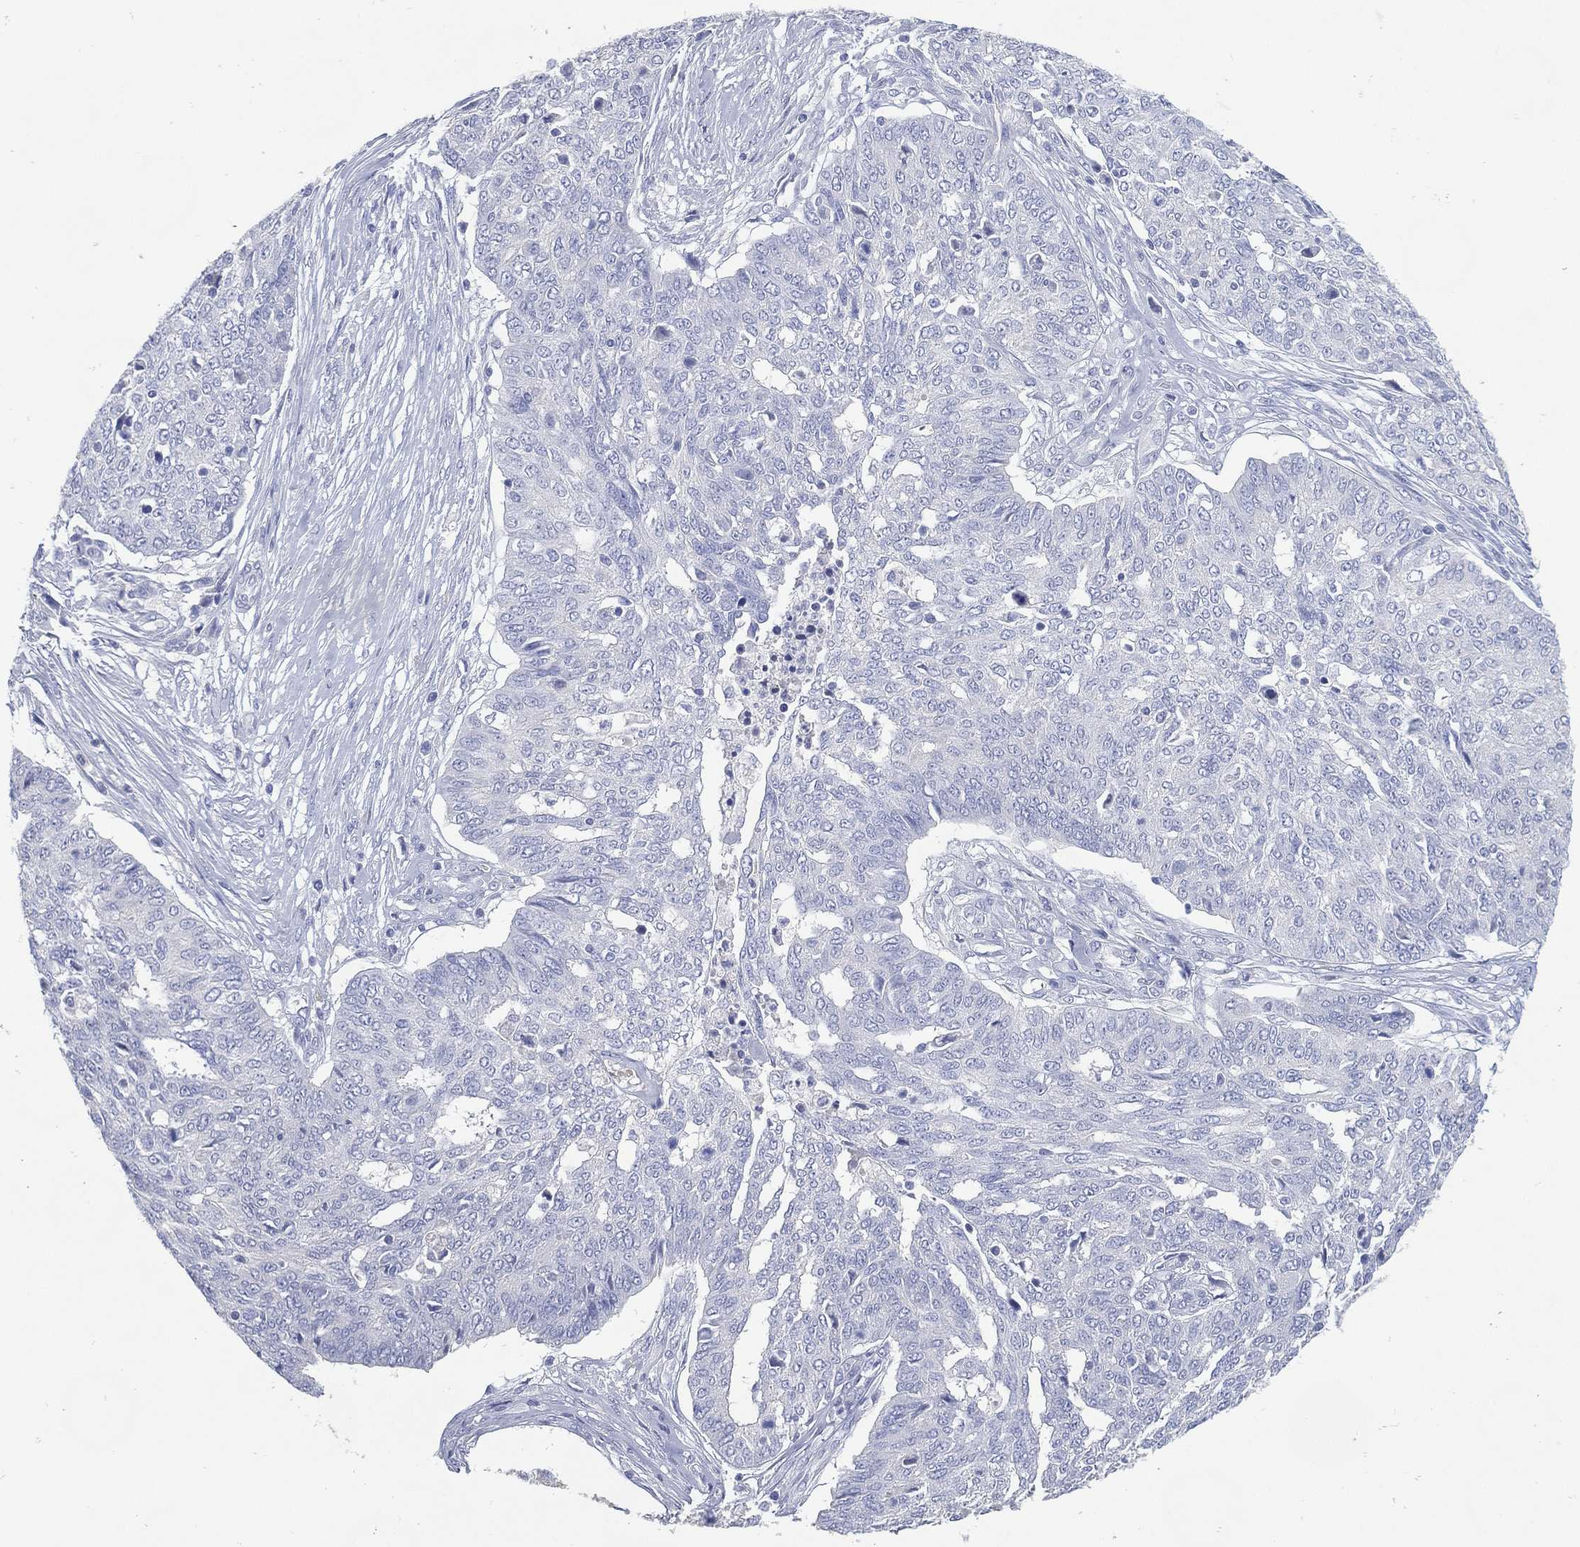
{"staining": {"intensity": "negative", "quantity": "none", "location": "none"}, "tissue": "ovarian cancer", "cell_type": "Tumor cells", "image_type": "cancer", "snomed": [{"axis": "morphology", "description": "Cystadenocarcinoma, serous, NOS"}, {"axis": "topography", "description": "Ovary"}], "caption": "Immunohistochemistry of ovarian cancer demonstrates no expression in tumor cells. (DAB (3,3'-diaminobenzidine) immunohistochemistry (IHC) visualized using brightfield microscopy, high magnification).", "gene": "FMO1", "patient": {"sex": "female", "age": 67}}